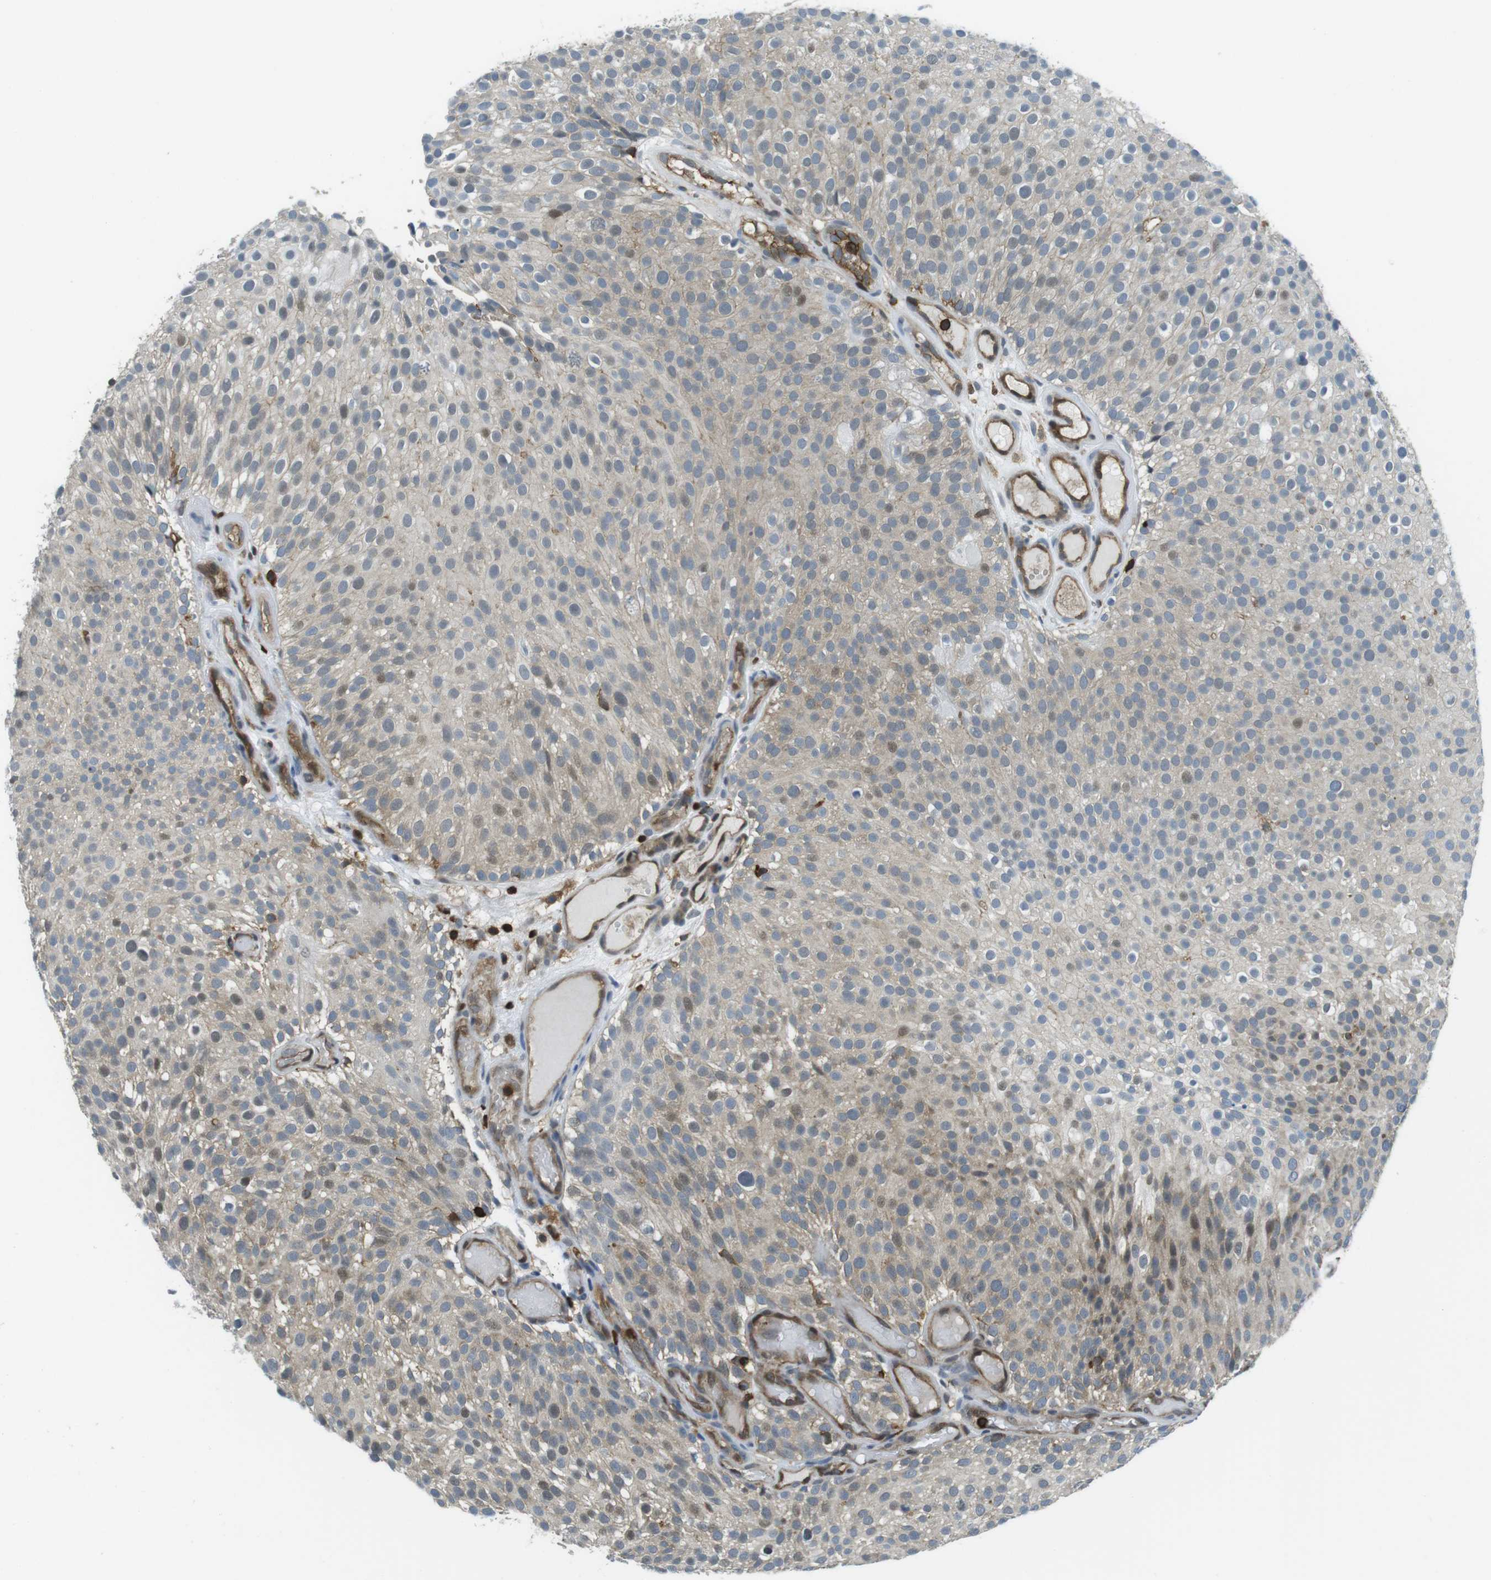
{"staining": {"intensity": "weak", "quantity": "<25%", "location": "cytoplasmic/membranous,nuclear"}, "tissue": "urothelial cancer", "cell_type": "Tumor cells", "image_type": "cancer", "snomed": [{"axis": "morphology", "description": "Urothelial carcinoma, Low grade"}, {"axis": "topography", "description": "Urinary bladder"}], "caption": "Immunohistochemistry photomicrograph of neoplastic tissue: low-grade urothelial carcinoma stained with DAB (3,3'-diaminobenzidine) demonstrates no significant protein positivity in tumor cells. (Brightfield microscopy of DAB (3,3'-diaminobenzidine) immunohistochemistry at high magnification).", "gene": "STK10", "patient": {"sex": "male", "age": 78}}